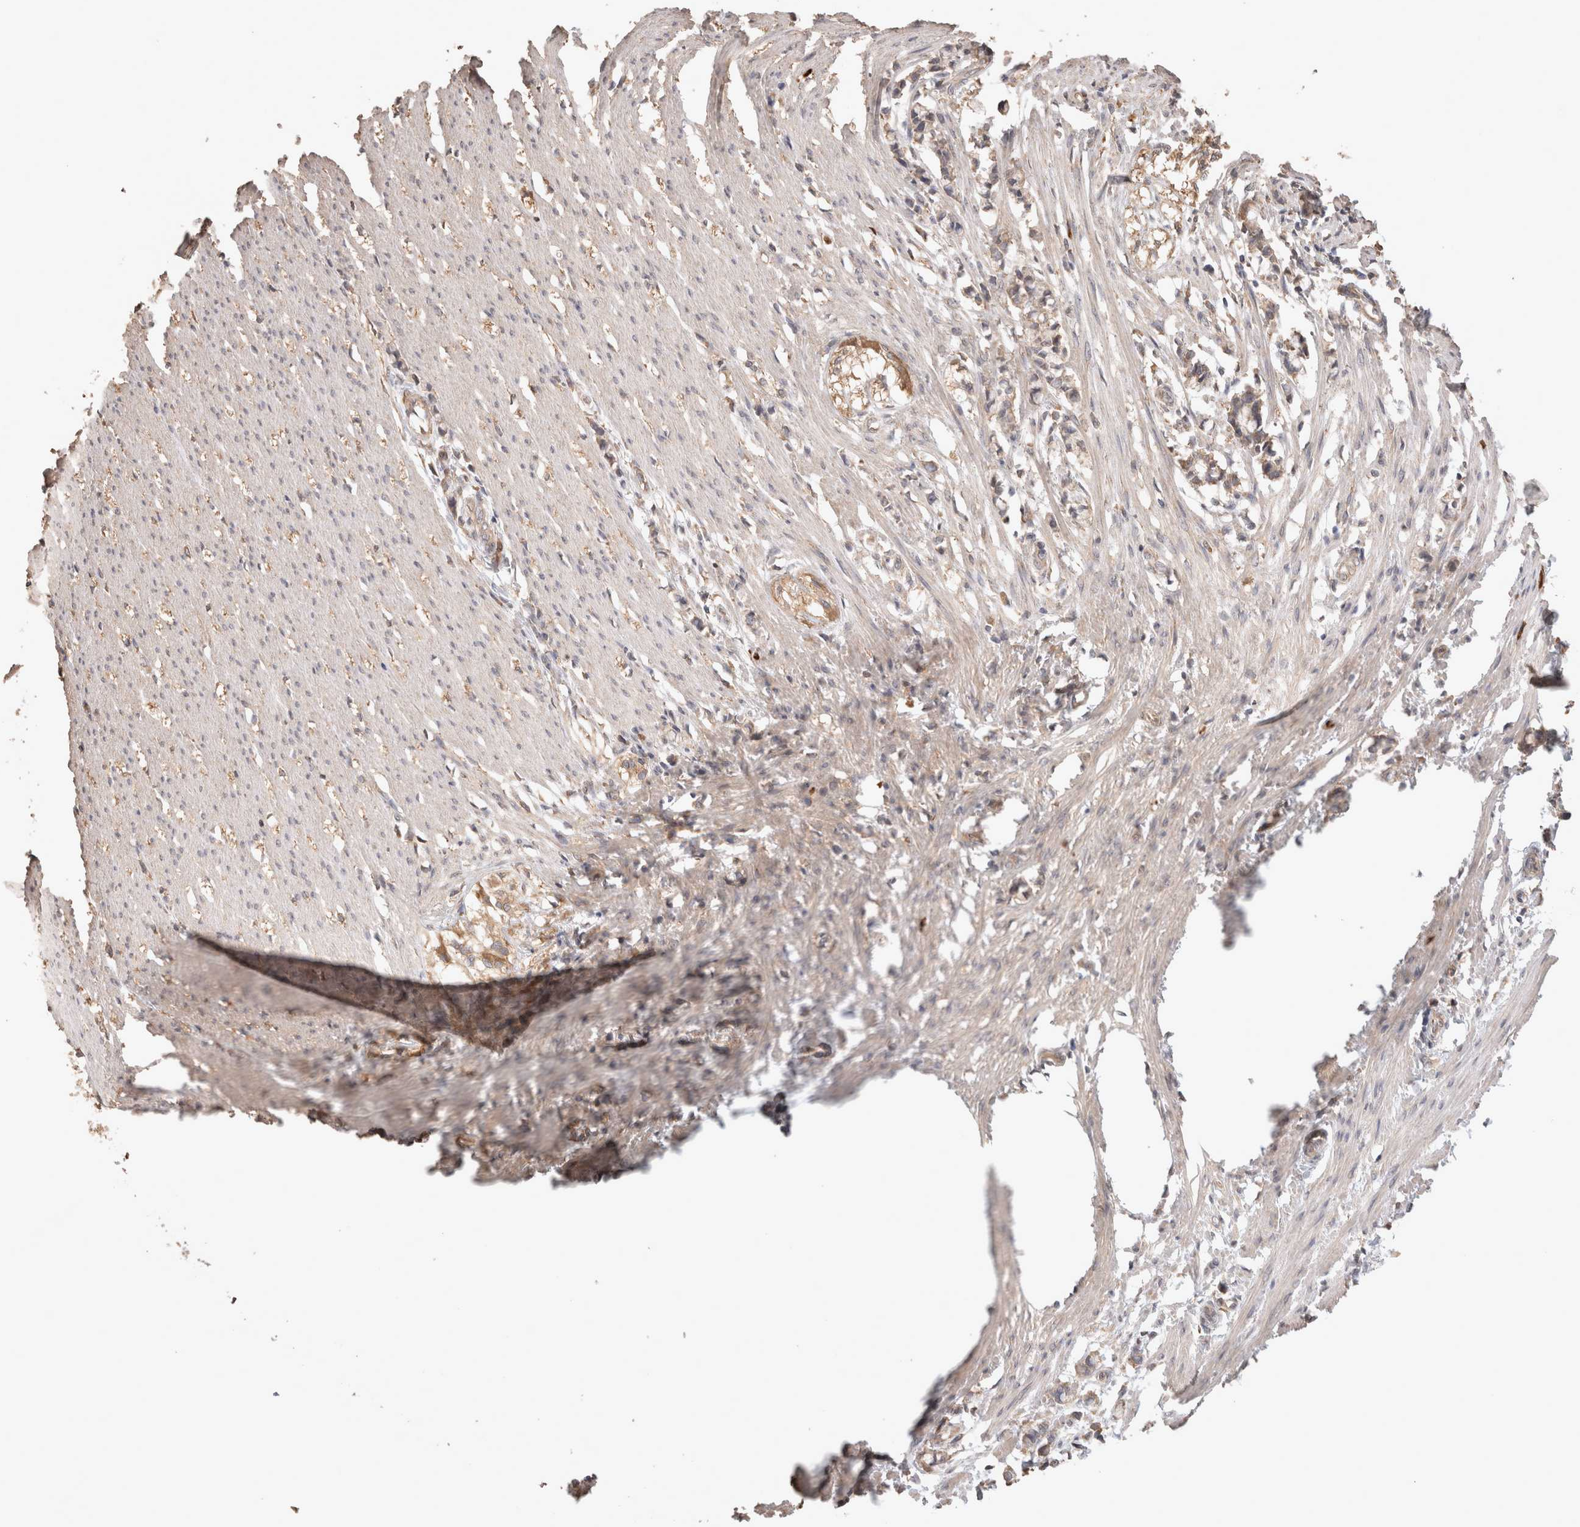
{"staining": {"intensity": "weak", "quantity": "<25%", "location": "cytoplasmic/membranous"}, "tissue": "smooth muscle", "cell_type": "Smooth muscle cells", "image_type": "normal", "snomed": [{"axis": "morphology", "description": "Normal tissue, NOS"}, {"axis": "morphology", "description": "Adenocarcinoma, NOS"}, {"axis": "topography", "description": "Smooth muscle"}, {"axis": "topography", "description": "Colon"}], "caption": "Immunohistochemical staining of benign smooth muscle demonstrates no significant positivity in smooth muscle cells.", "gene": "HROB", "patient": {"sex": "male", "age": 14}}